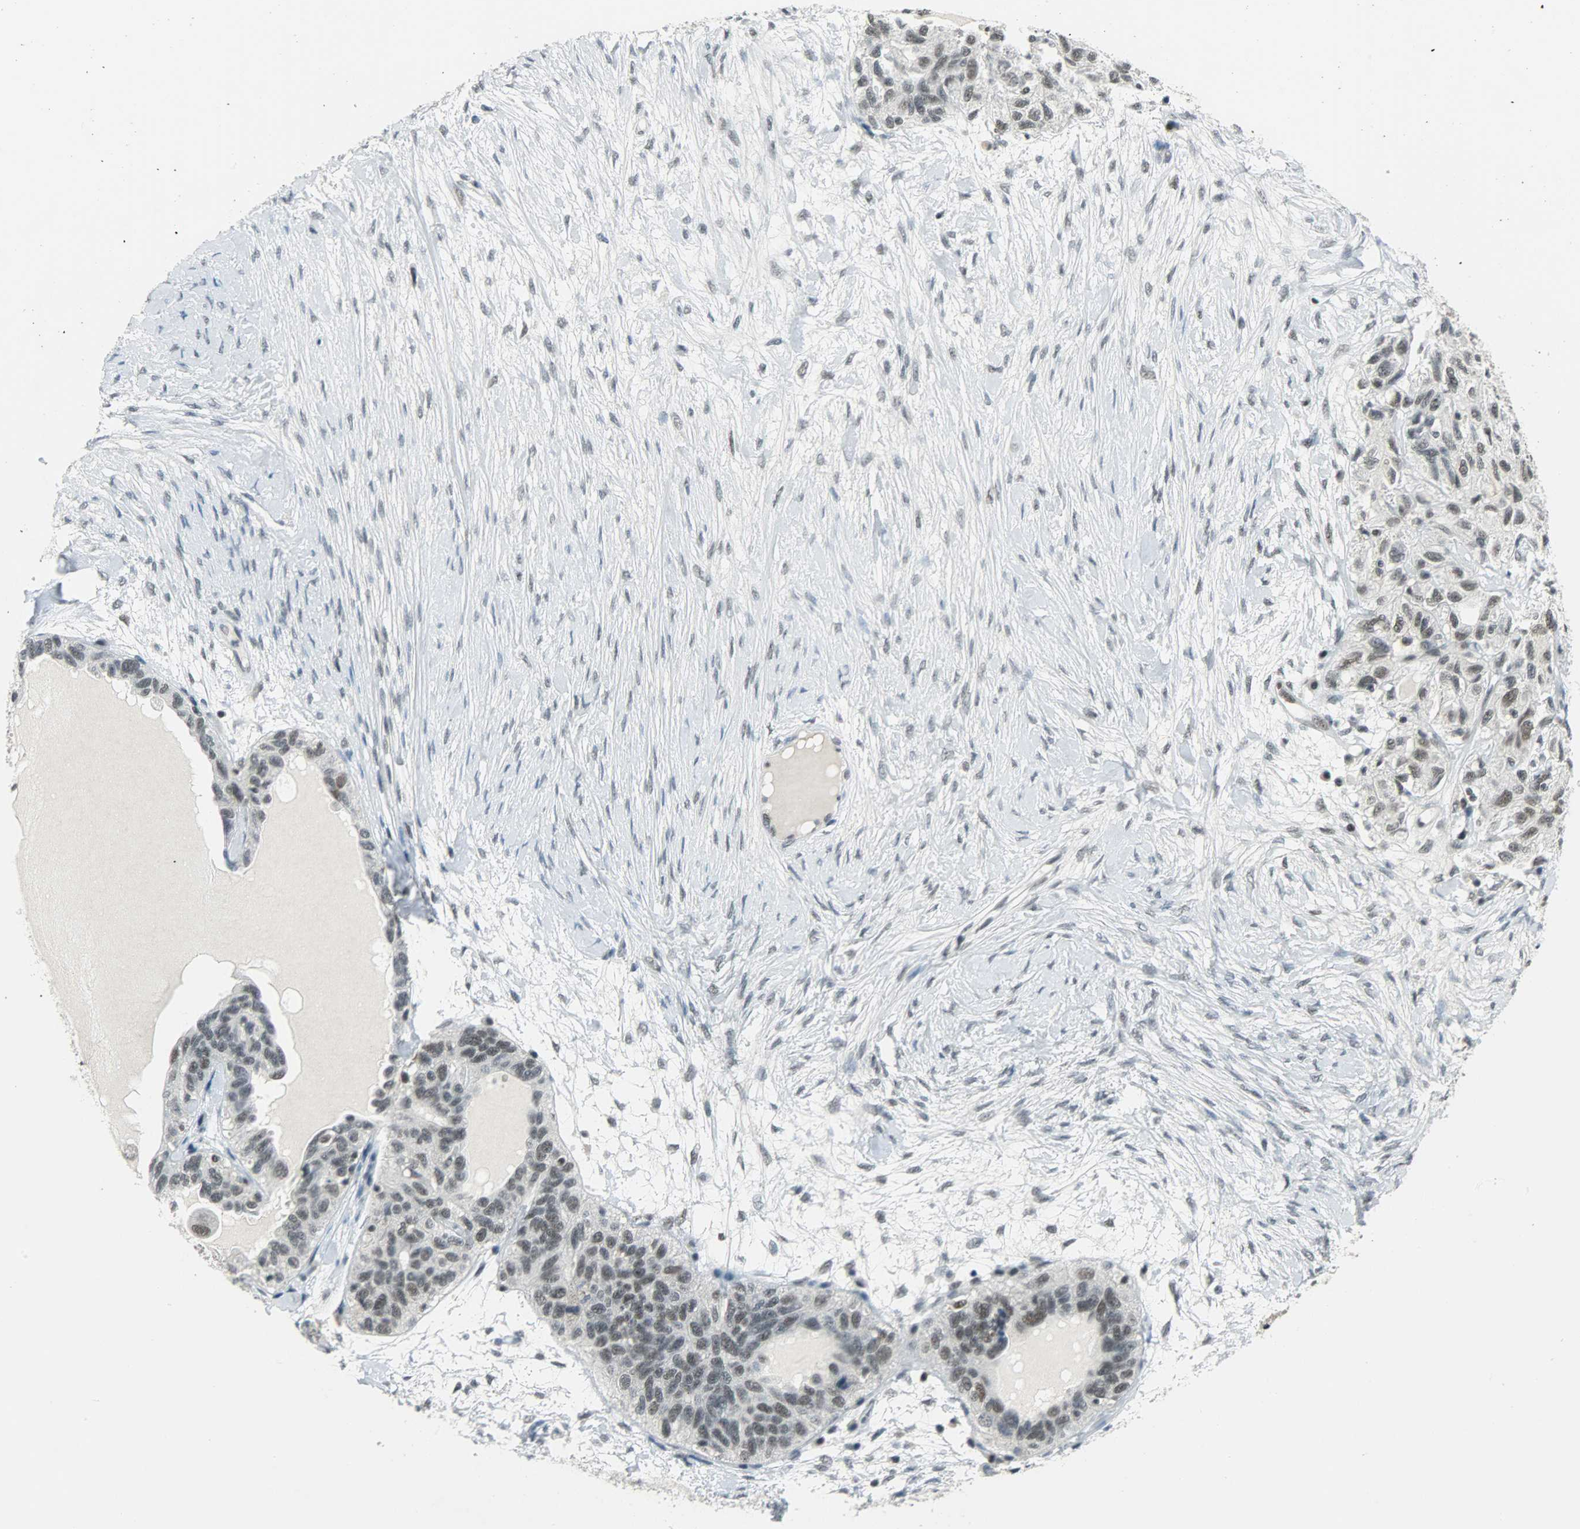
{"staining": {"intensity": "moderate", "quantity": ">75%", "location": "nuclear"}, "tissue": "ovarian cancer", "cell_type": "Tumor cells", "image_type": "cancer", "snomed": [{"axis": "morphology", "description": "Cystadenocarcinoma, serous, NOS"}, {"axis": "topography", "description": "Ovary"}], "caption": "Serous cystadenocarcinoma (ovarian) stained with DAB immunohistochemistry exhibits medium levels of moderate nuclear expression in approximately >75% of tumor cells.", "gene": "SUGP1", "patient": {"sex": "female", "age": 82}}